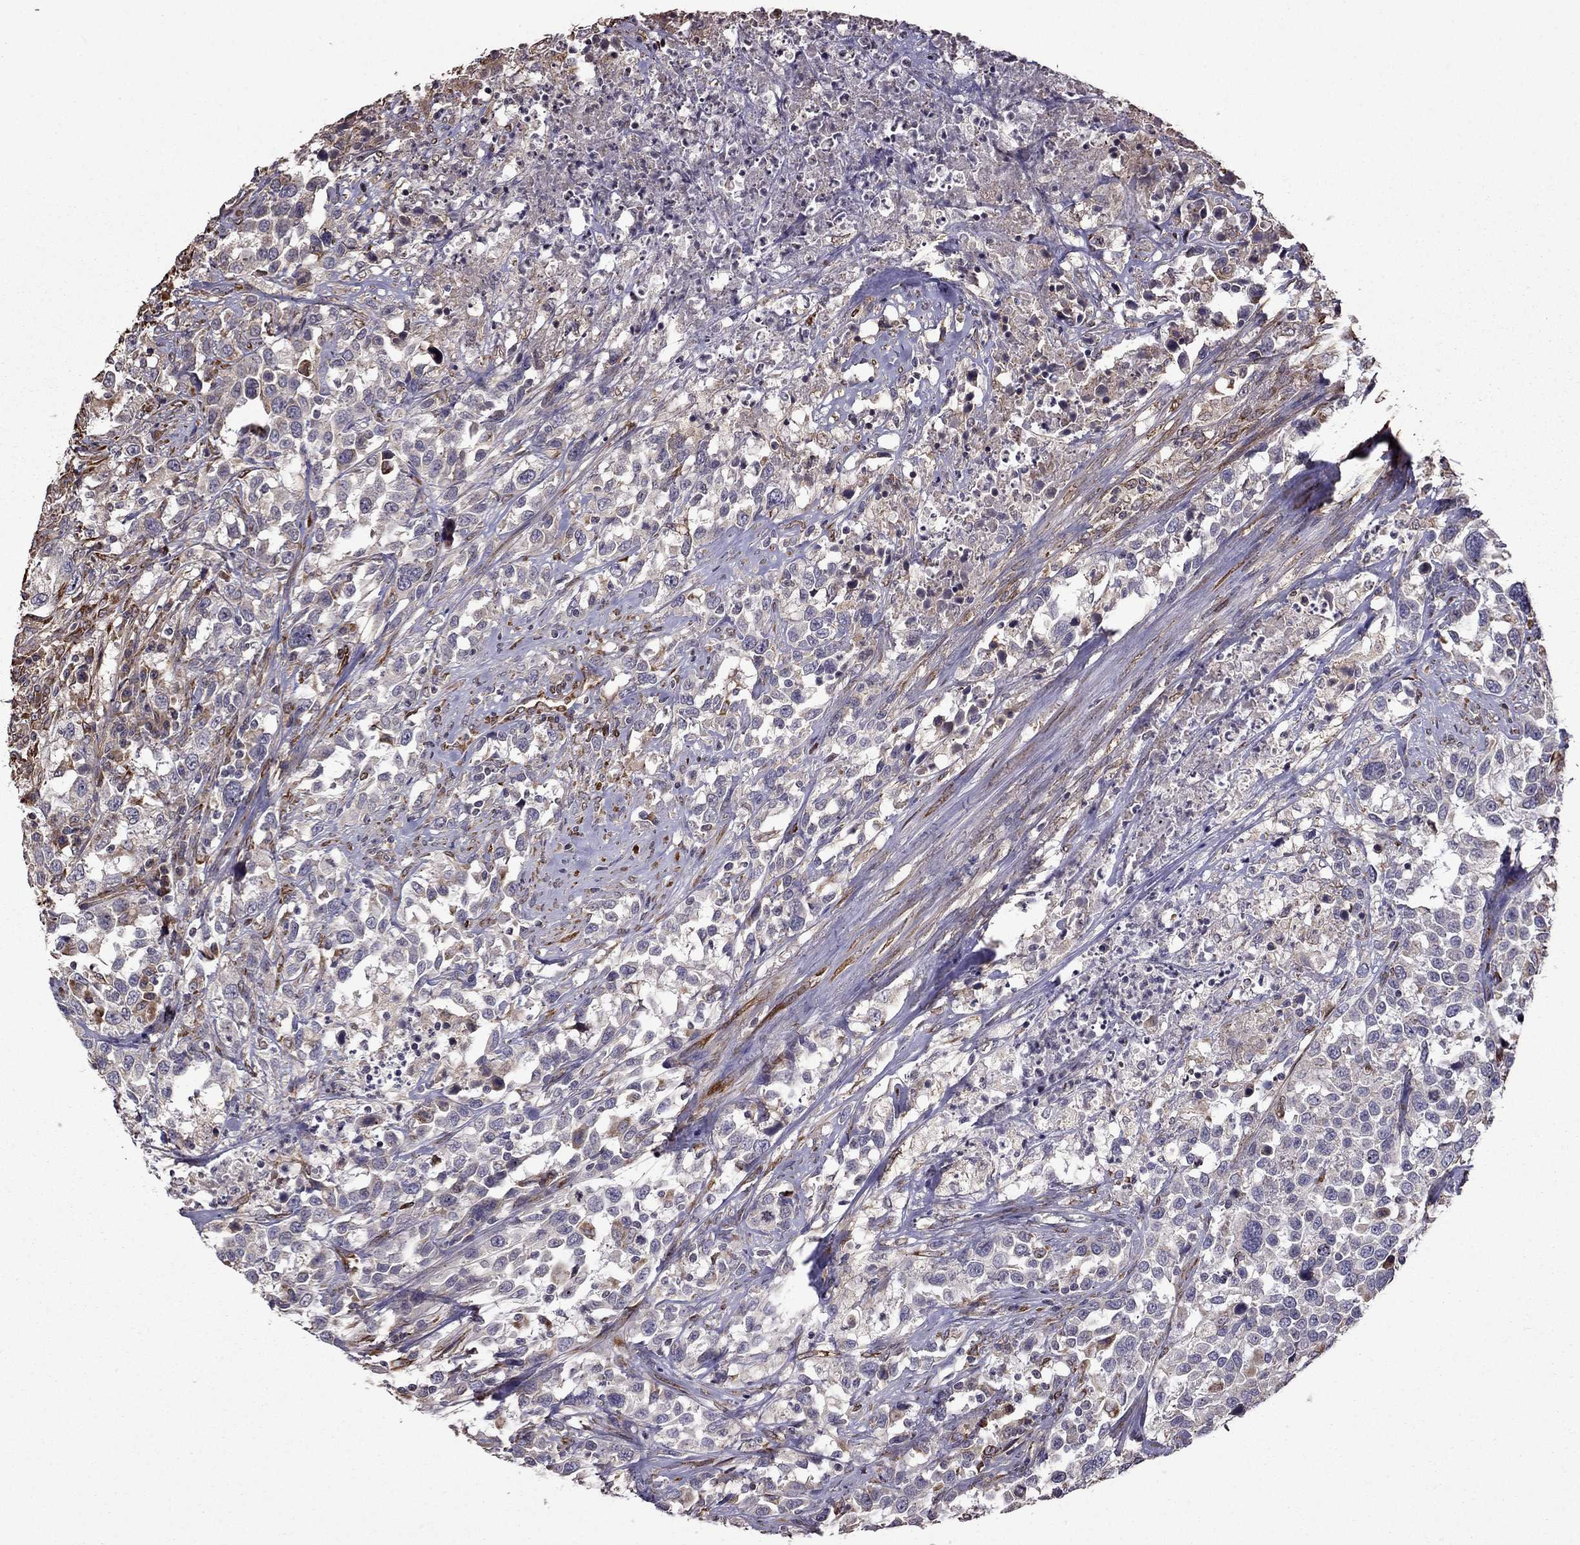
{"staining": {"intensity": "weak", "quantity": "<25%", "location": "cytoplasmic/membranous"}, "tissue": "urothelial cancer", "cell_type": "Tumor cells", "image_type": "cancer", "snomed": [{"axis": "morphology", "description": "Urothelial carcinoma, NOS"}, {"axis": "morphology", "description": "Urothelial carcinoma, High grade"}, {"axis": "topography", "description": "Urinary bladder"}], "caption": "Immunohistochemistry of urothelial cancer demonstrates no expression in tumor cells. The staining is performed using DAB brown chromogen with nuclei counter-stained in using hematoxylin.", "gene": "IKBIP", "patient": {"sex": "female", "age": 64}}